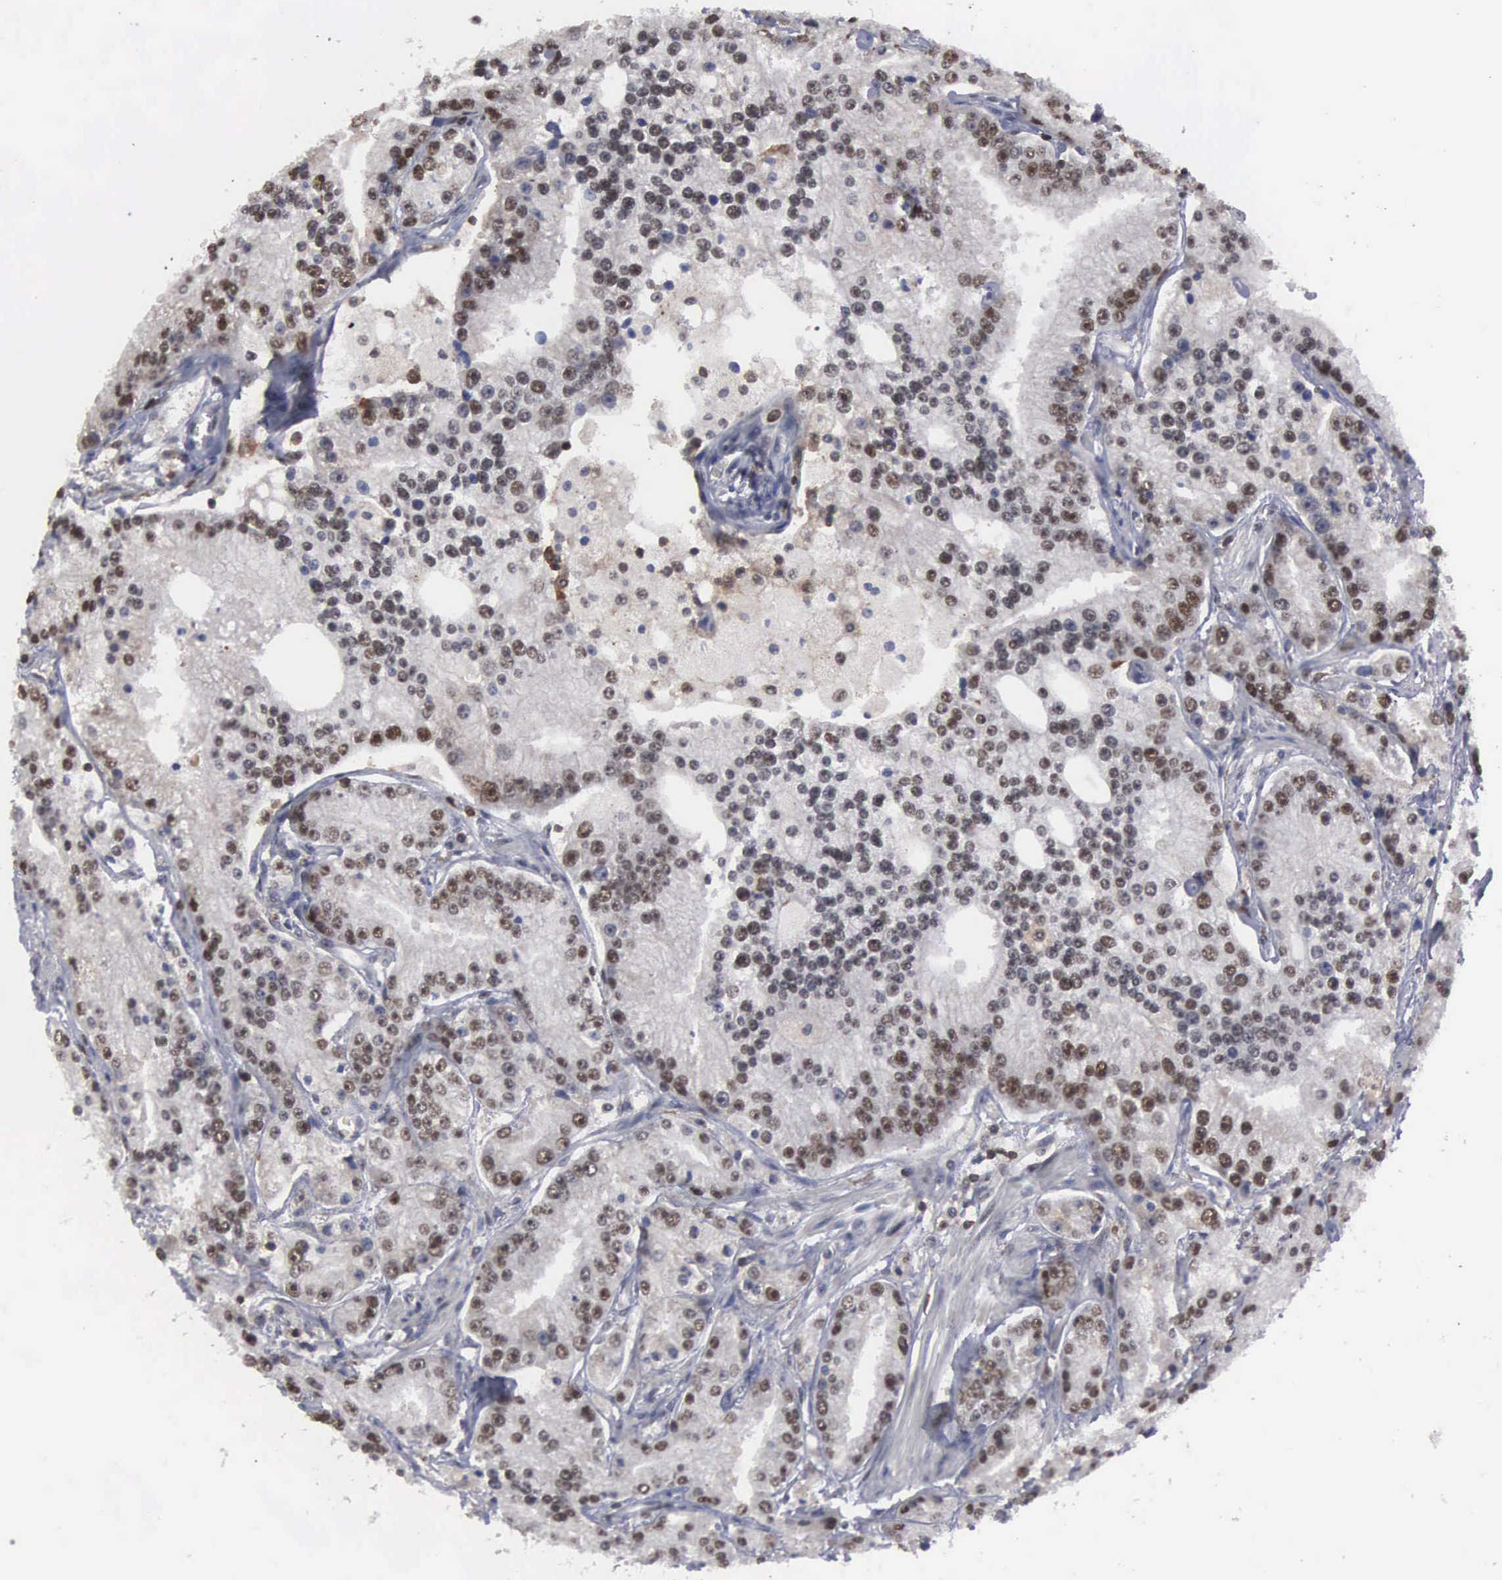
{"staining": {"intensity": "strong", "quantity": "25%-75%", "location": "nuclear"}, "tissue": "prostate cancer", "cell_type": "Tumor cells", "image_type": "cancer", "snomed": [{"axis": "morphology", "description": "Adenocarcinoma, Medium grade"}, {"axis": "topography", "description": "Prostate"}], "caption": "The photomicrograph shows a brown stain indicating the presence of a protein in the nuclear of tumor cells in prostate medium-grade adenocarcinoma.", "gene": "TRMT5", "patient": {"sex": "male", "age": 72}}